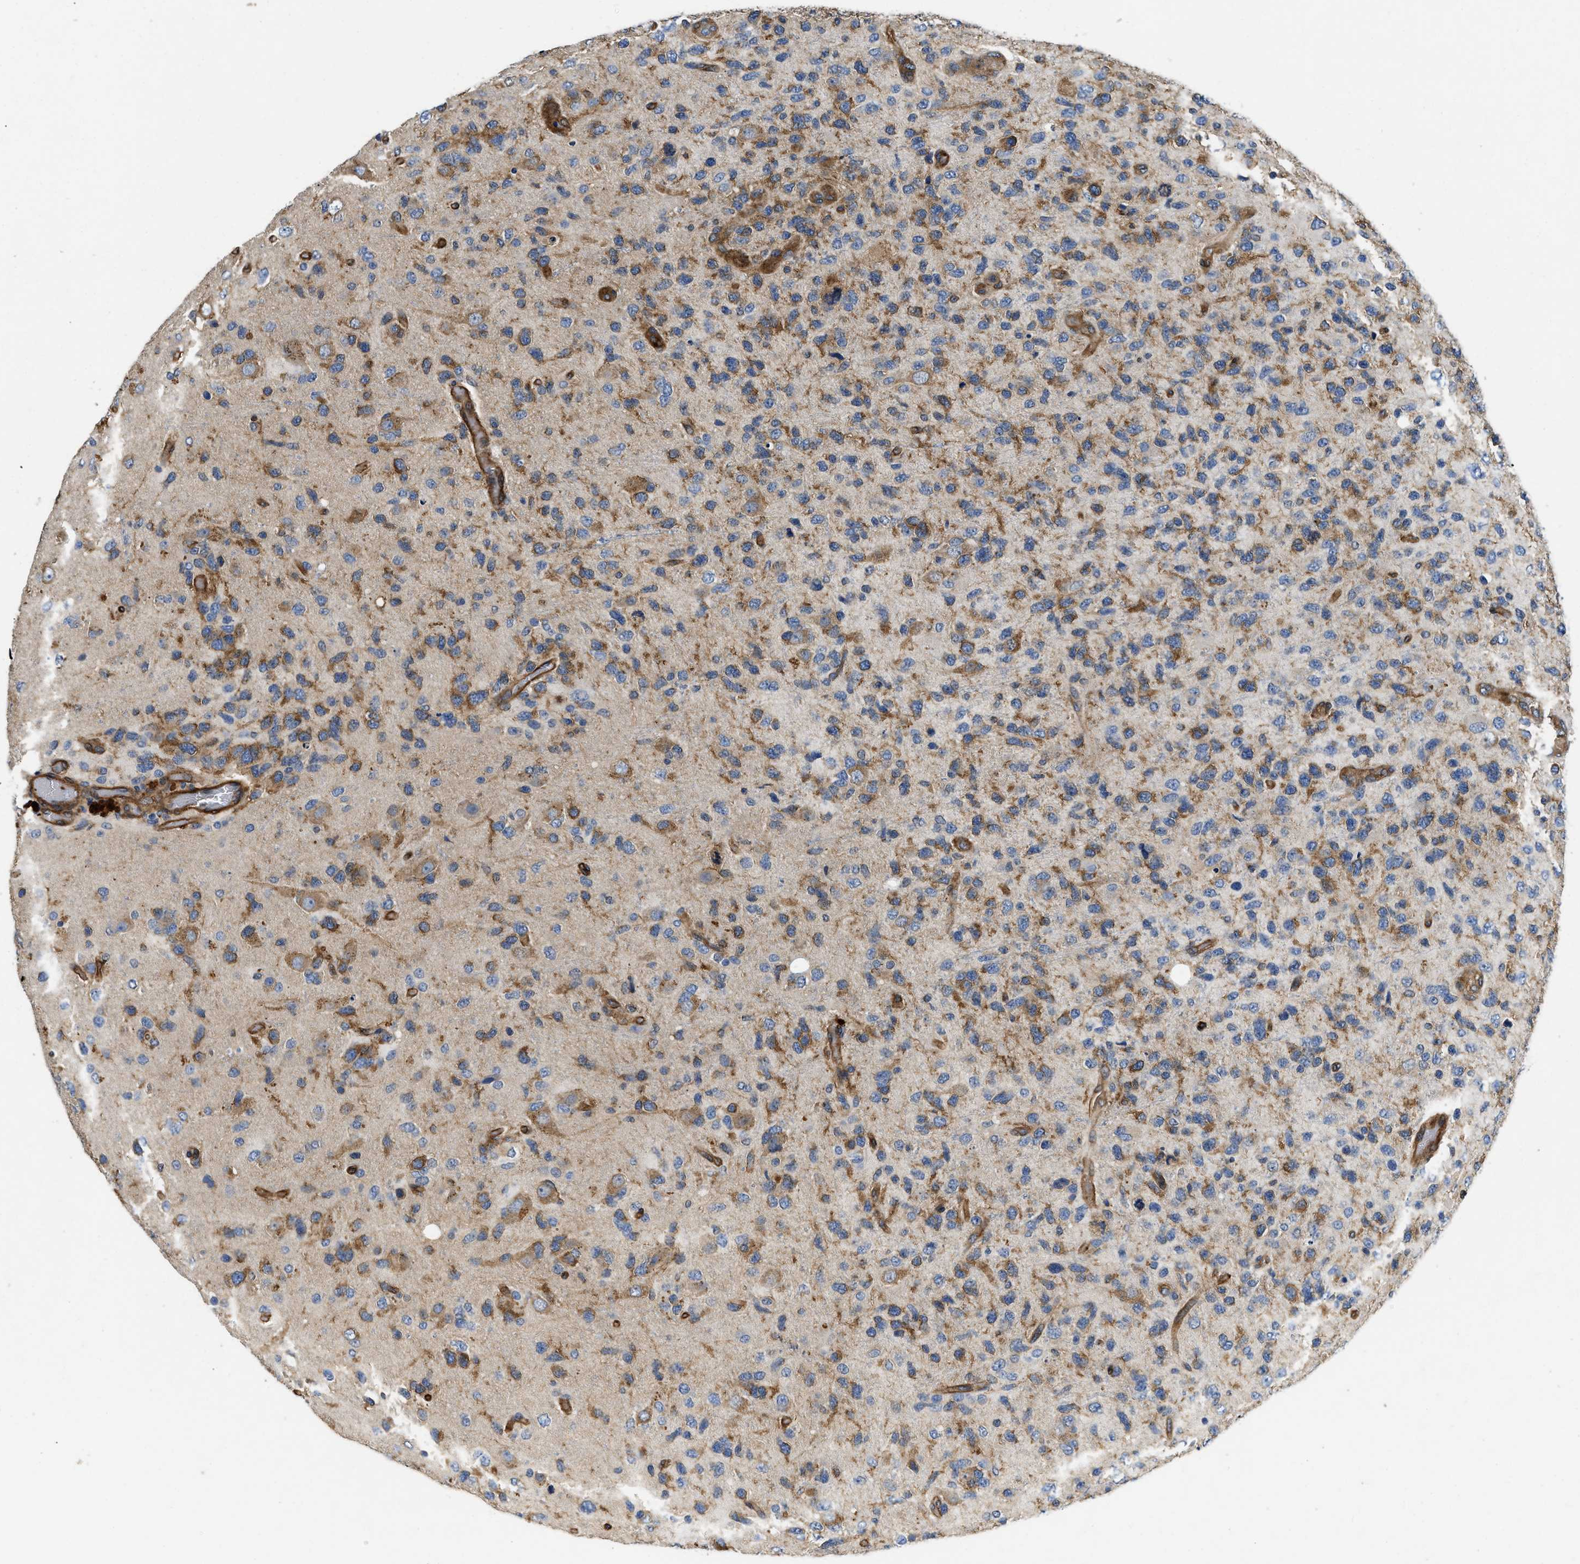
{"staining": {"intensity": "moderate", "quantity": "25%-75%", "location": "cytoplasmic/membranous"}, "tissue": "glioma", "cell_type": "Tumor cells", "image_type": "cancer", "snomed": [{"axis": "morphology", "description": "Glioma, malignant, High grade"}, {"axis": "topography", "description": "Brain"}], "caption": "Immunohistochemistry (IHC) (DAB (3,3'-diaminobenzidine)) staining of malignant high-grade glioma demonstrates moderate cytoplasmic/membranous protein expression in approximately 25%-75% of tumor cells.", "gene": "RAPH1", "patient": {"sex": "female", "age": 58}}